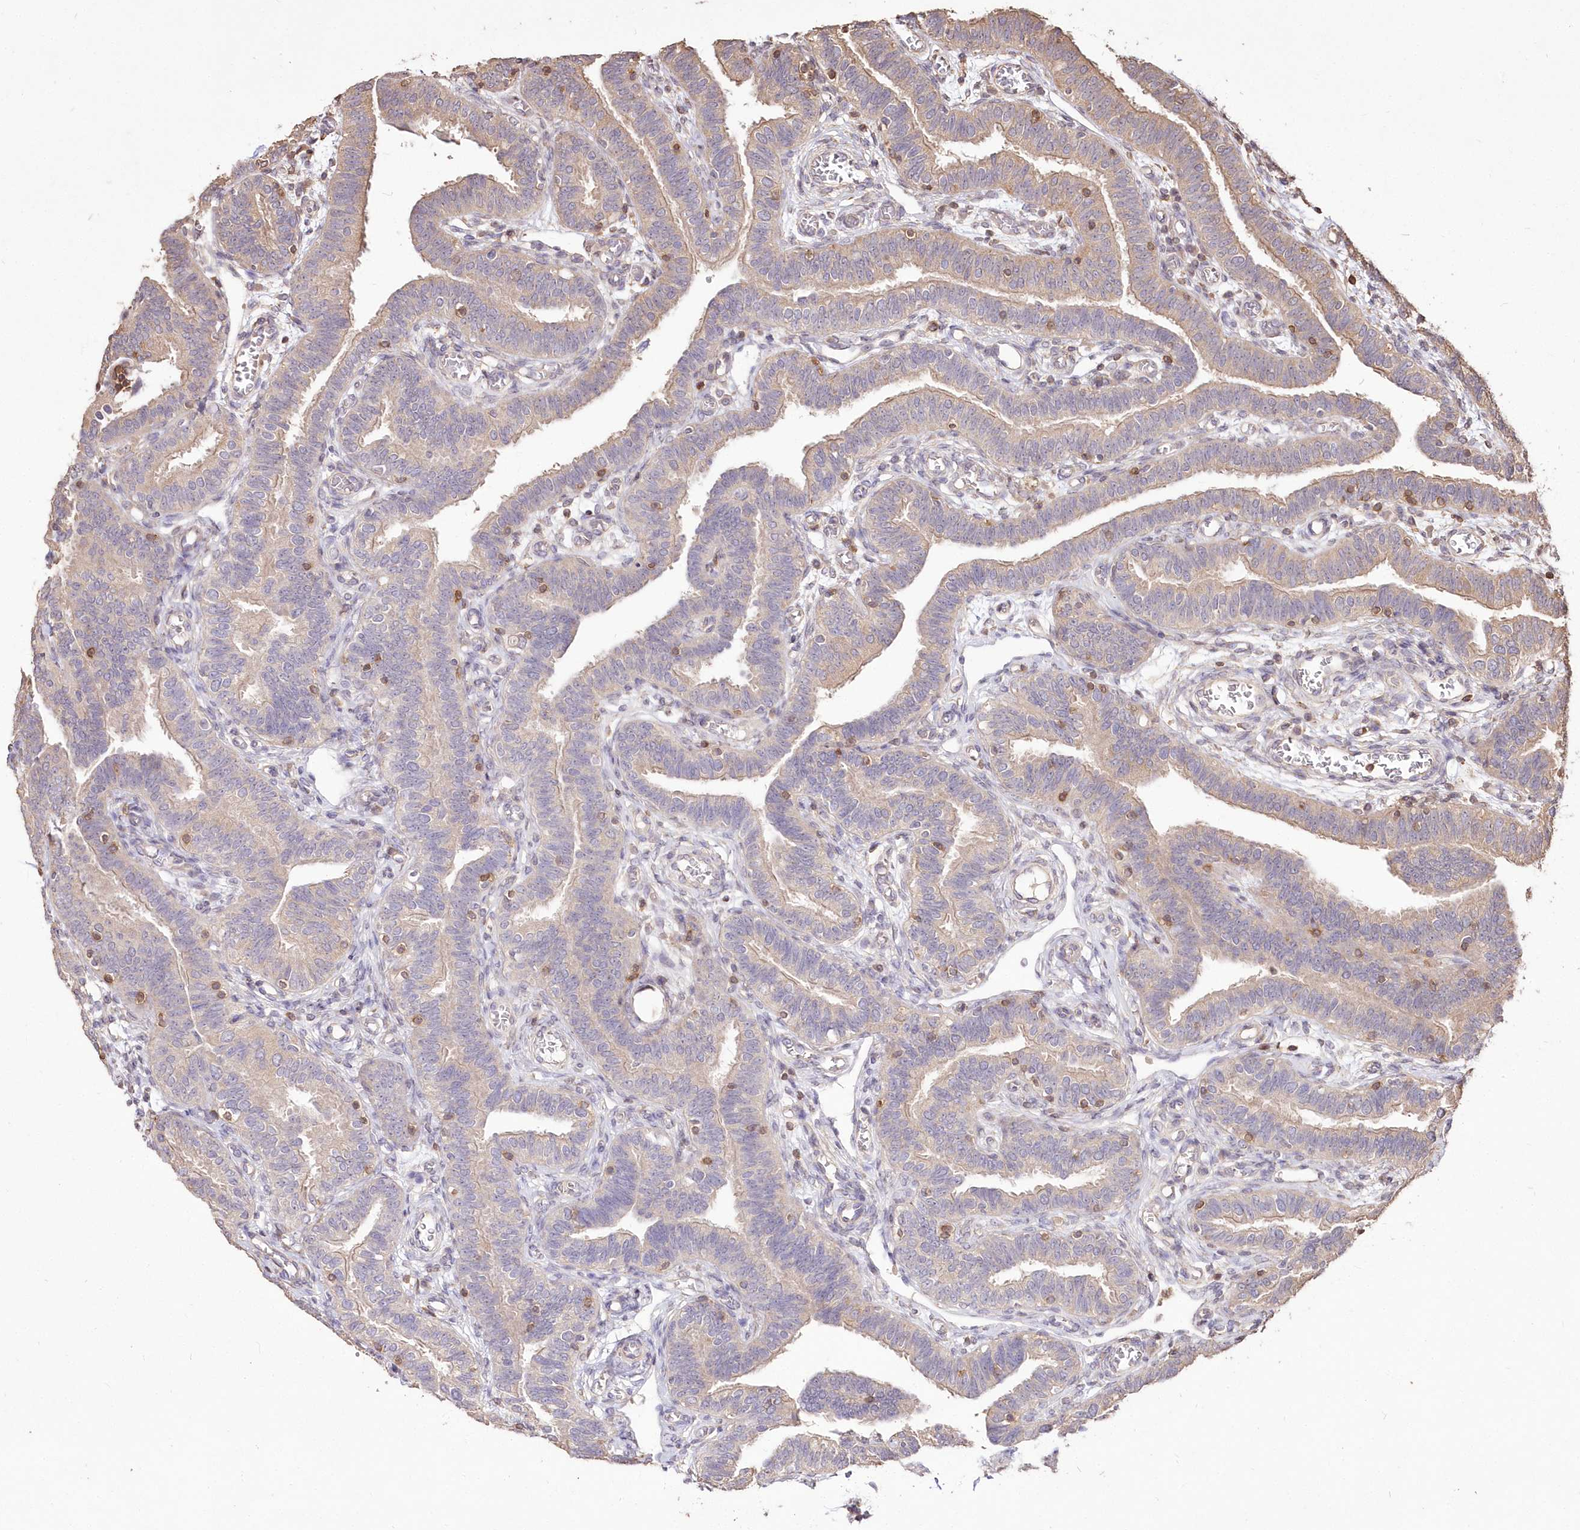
{"staining": {"intensity": "weak", "quantity": "25%-75%", "location": "cytoplasmic/membranous"}, "tissue": "fallopian tube", "cell_type": "Glandular cells", "image_type": "normal", "snomed": [{"axis": "morphology", "description": "Normal tissue, NOS"}, {"axis": "topography", "description": "Fallopian tube"}], "caption": "High-power microscopy captured an immunohistochemistry micrograph of normal fallopian tube, revealing weak cytoplasmic/membranous expression in about 25%-75% of glandular cells.", "gene": "STK17B", "patient": {"sex": "female", "age": 39}}